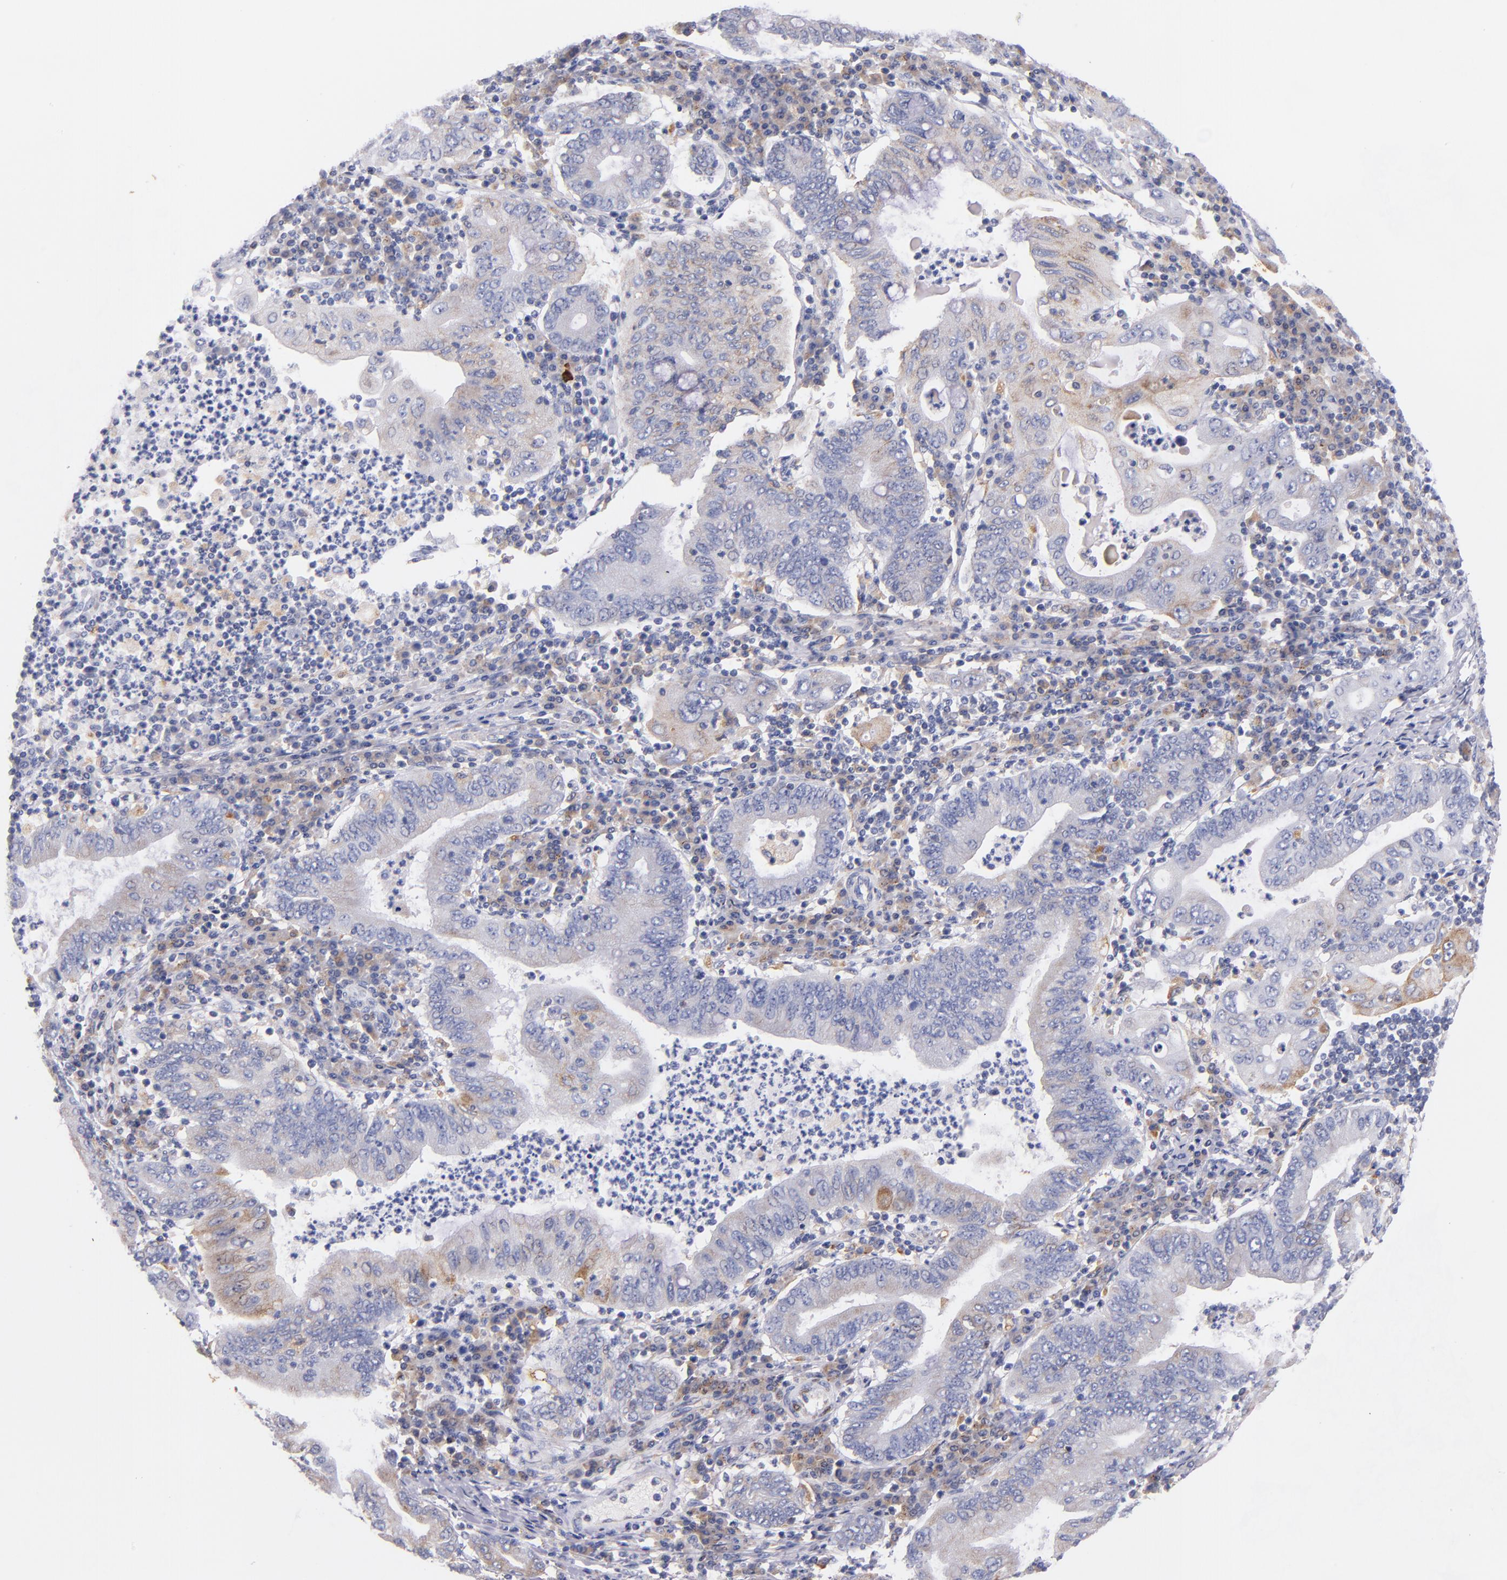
{"staining": {"intensity": "weak", "quantity": "<25%", "location": "cytoplasmic/membranous"}, "tissue": "stomach cancer", "cell_type": "Tumor cells", "image_type": "cancer", "snomed": [{"axis": "morphology", "description": "Normal tissue, NOS"}, {"axis": "morphology", "description": "Adenocarcinoma, NOS"}, {"axis": "topography", "description": "Esophagus"}, {"axis": "topography", "description": "Stomach, upper"}, {"axis": "topography", "description": "Peripheral nerve tissue"}], "caption": "Protein analysis of adenocarcinoma (stomach) exhibits no significant positivity in tumor cells.", "gene": "SRF", "patient": {"sex": "male", "age": 62}}